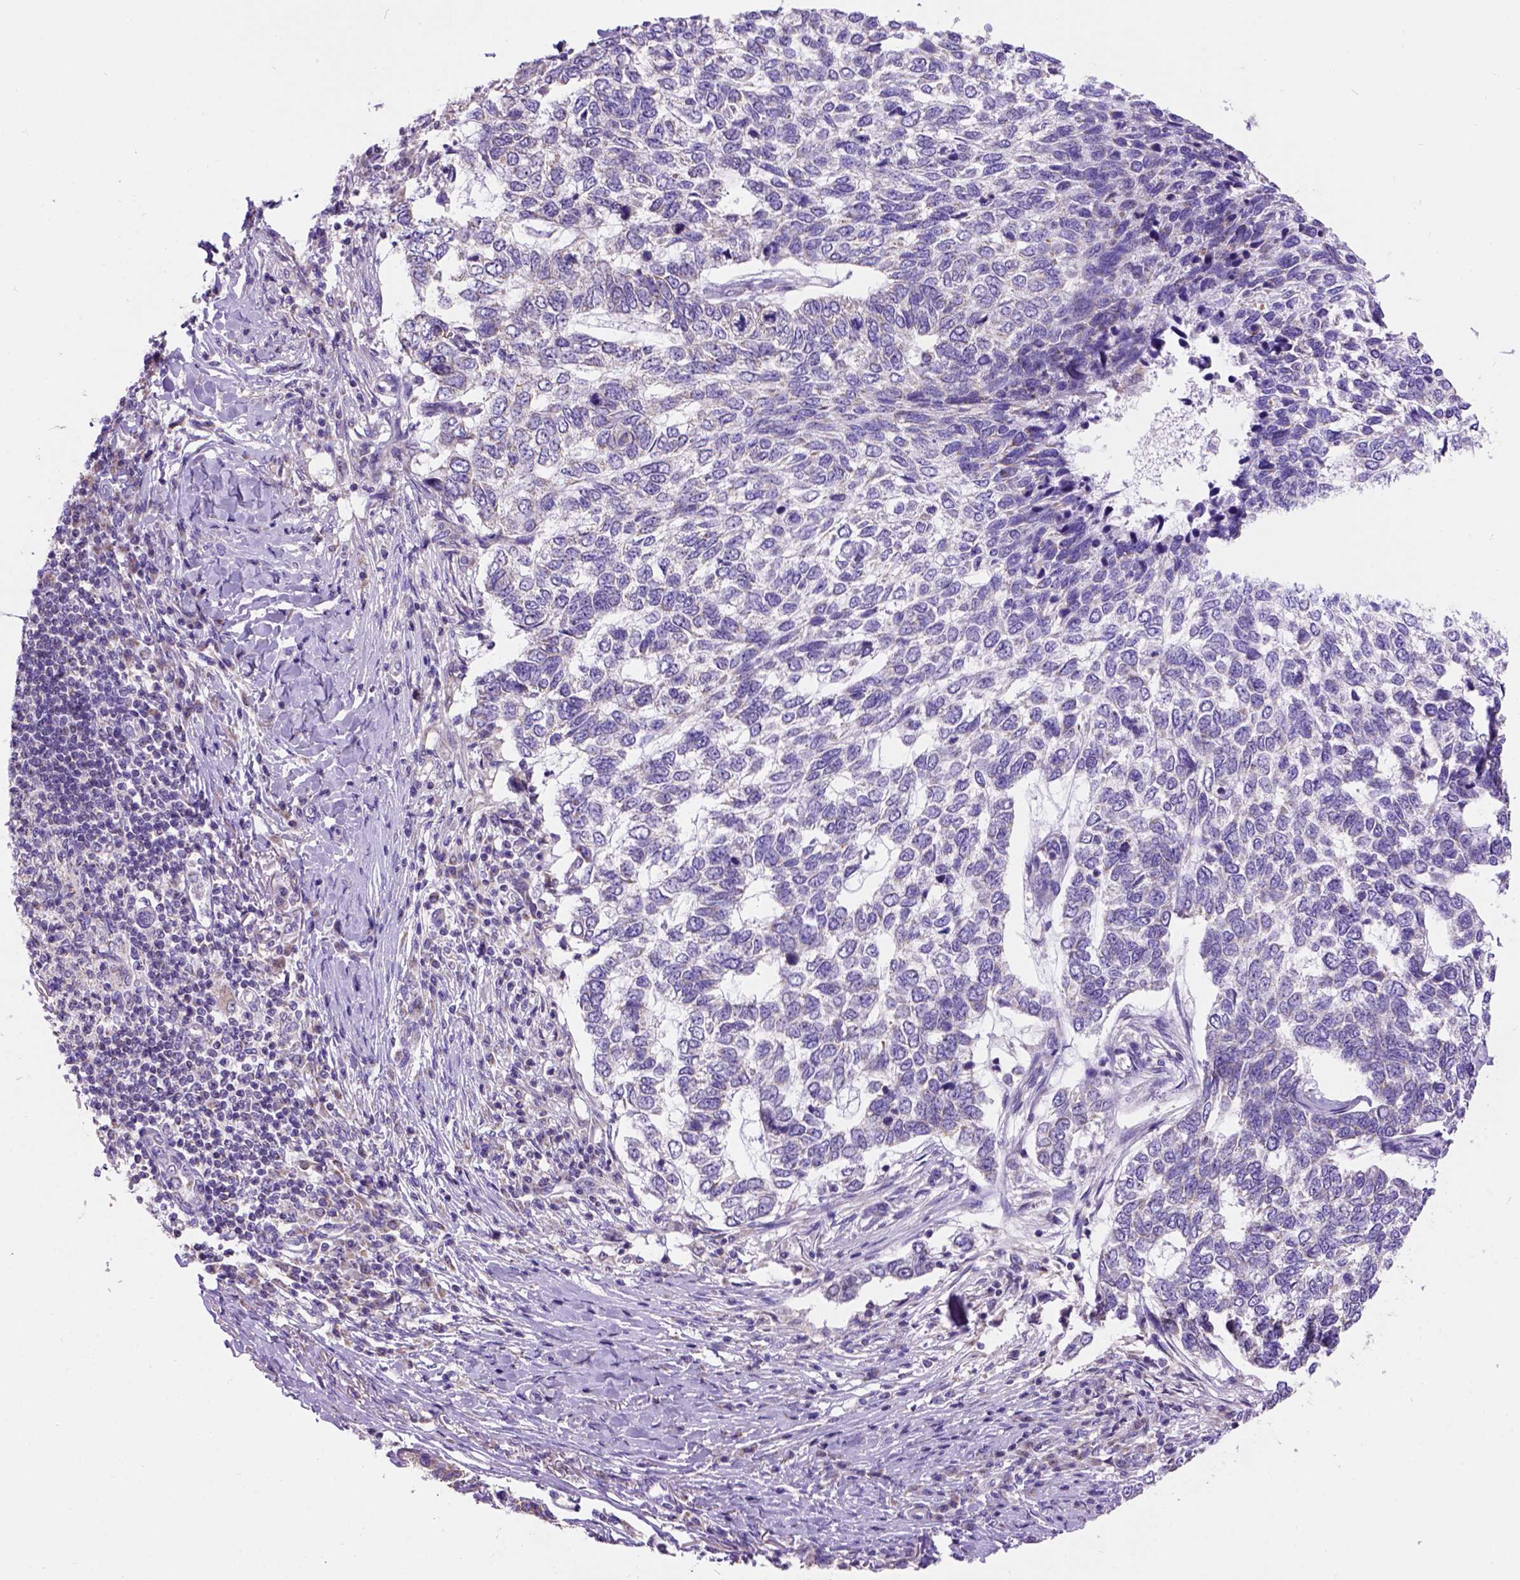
{"staining": {"intensity": "negative", "quantity": "none", "location": "none"}, "tissue": "skin cancer", "cell_type": "Tumor cells", "image_type": "cancer", "snomed": [{"axis": "morphology", "description": "Basal cell carcinoma"}, {"axis": "topography", "description": "Skin"}], "caption": "IHC of human basal cell carcinoma (skin) shows no expression in tumor cells.", "gene": "L2HGDH", "patient": {"sex": "female", "age": 65}}